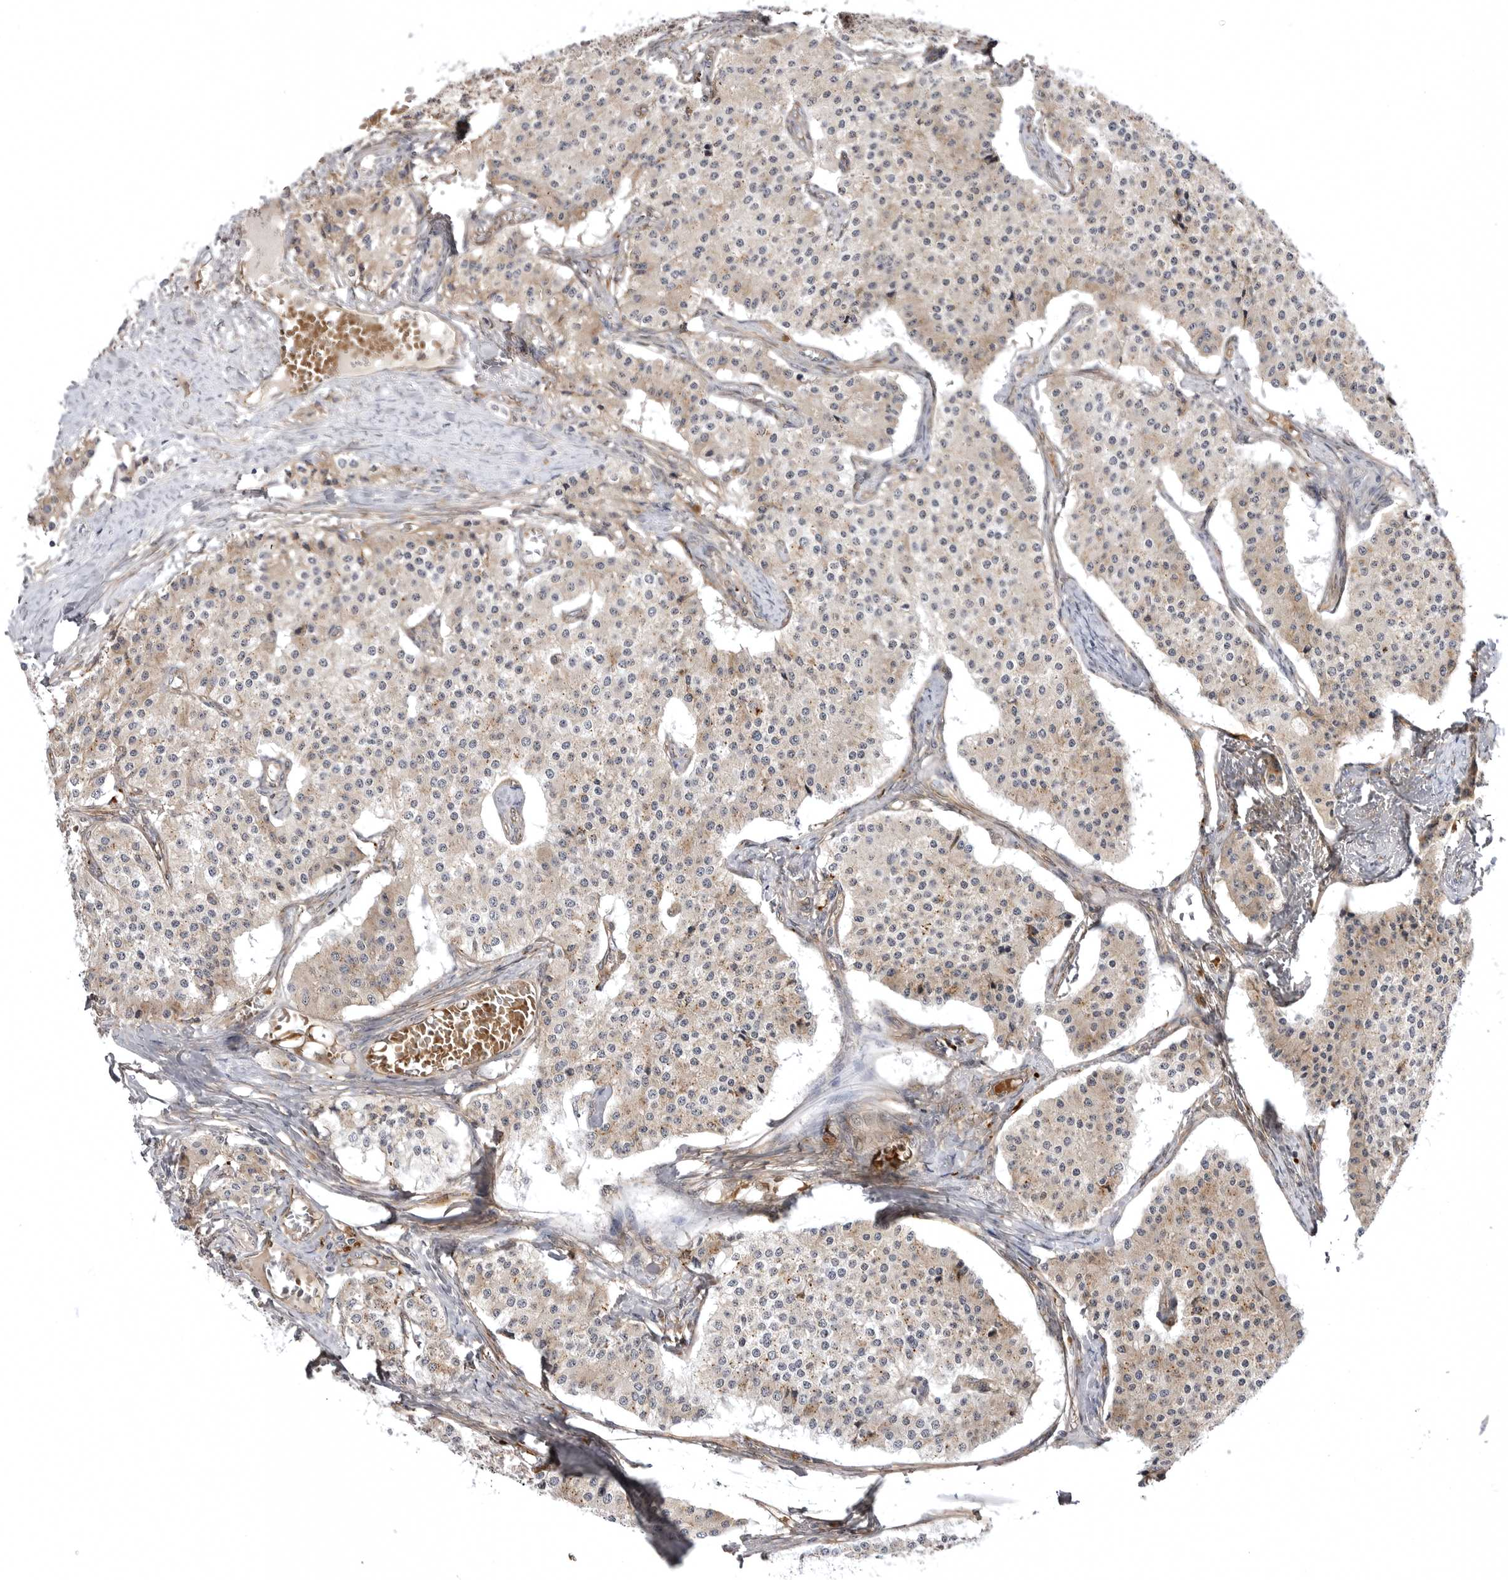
{"staining": {"intensity": "weak", "quantity": ">75%", "location": "cytoplasmic/membranous"}, "tissue": "carcinoid", "cell_type": "Tumor cells", "image_type": "cancer", "snomed": [{"axis": "morphology", "description": "Carcinoid, malignant, NOS"}, {"axis": "topography", "description": "Colon"}], "caption": "A brown stain shows weak cytoplasmic/membranous positivity of a protein in carcinoid tumor cells.", "gene": "ARL5A", "patient": {"sex": "female", "age": 52}}